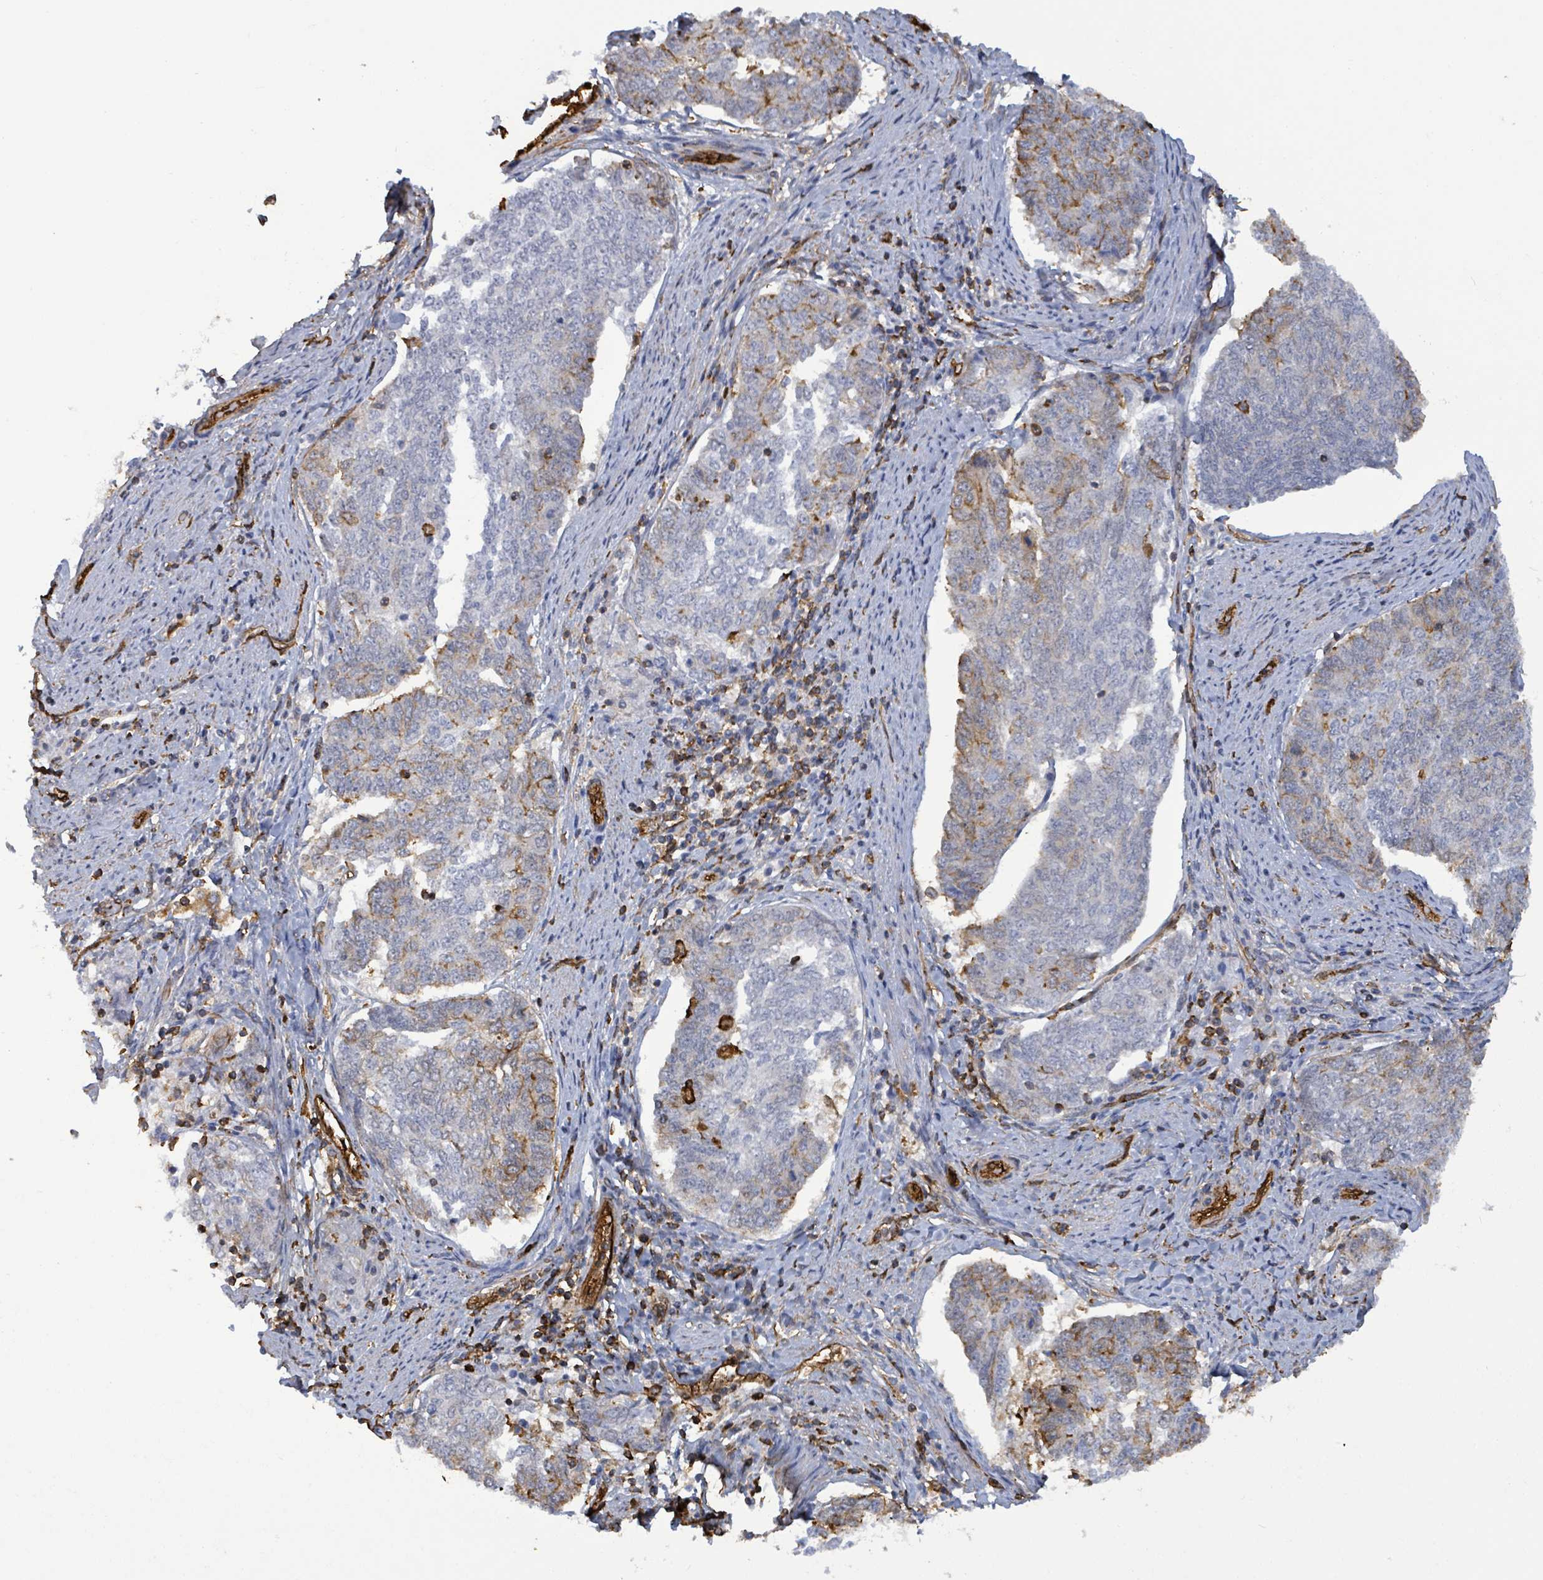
{"staining": {"intensity": "strong", "quantity": "<25%", "location": "cytoplasmic/membranous"}, "tissue": "endometrial cancer", "cell_type": "Tumor cells", "image_type": "cancer", "snomed": [{"axis": "morphology", "description": "Adenocarcinoma, NOS"}, {"axis": "topography", "description": "Endometrium"}], "caption": "Approximately <25% of tumor cells in human endometrial adenocarcinoma display strong cytoplasmic/membranous protein expression as visualized by brown immunohistochemical staining.", "gene": "PRKRIP1", "patient": {"sex": "female", "age": 80}}